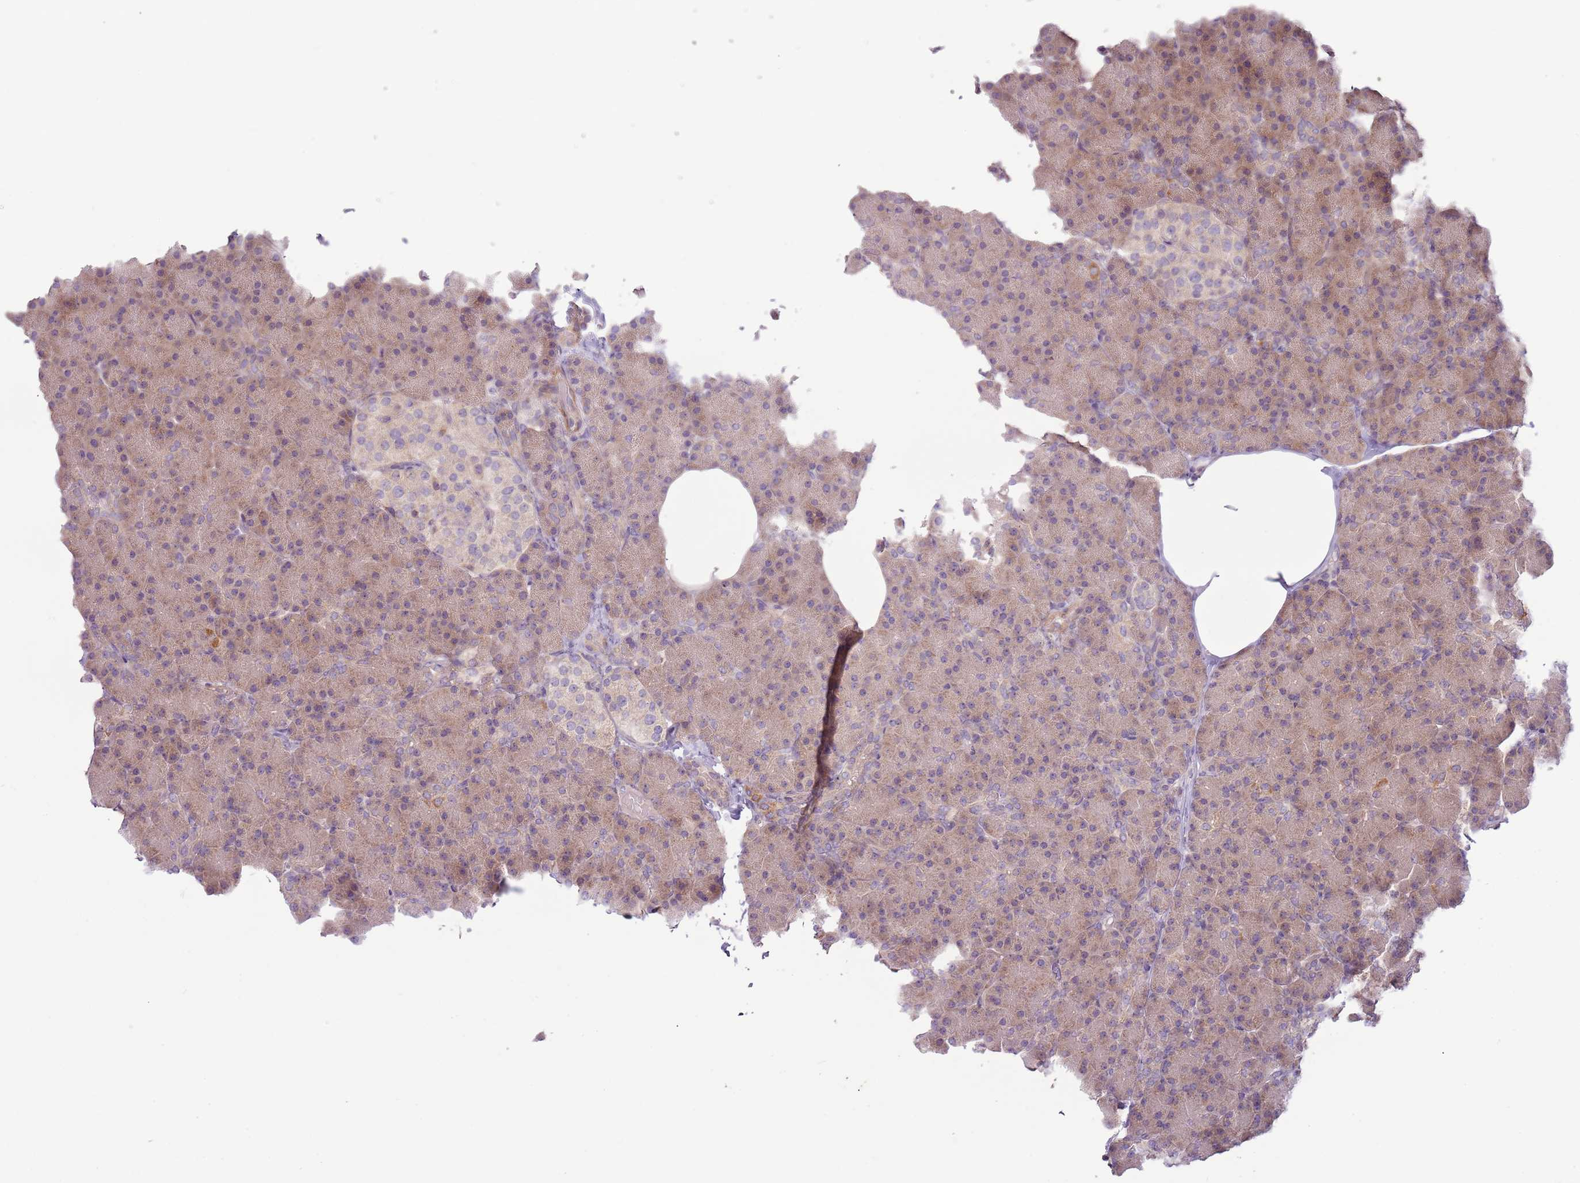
{"staining": {"intensity": "moderate", "quantity": "25%-75%", "location": "cytoplasmic/membranous"}, "tissue": "pancreas", "cell_type": "Exocrine glandular cells", "image_type": "normal", "snomed": [{"axis": "morphology", "description": "Normal tissue, NOS"}, {"axis": "topography", "description": "Pancreas"}], "caption": "This is a micrograph of immunohistochemistry (IHC) staining of normal pancreas, which shows moderate staining in the cytoplasmic/membranous of exocrine glandular cells.", "gene": "DTD2", "patient": {"sex": "female", "age": 43}}